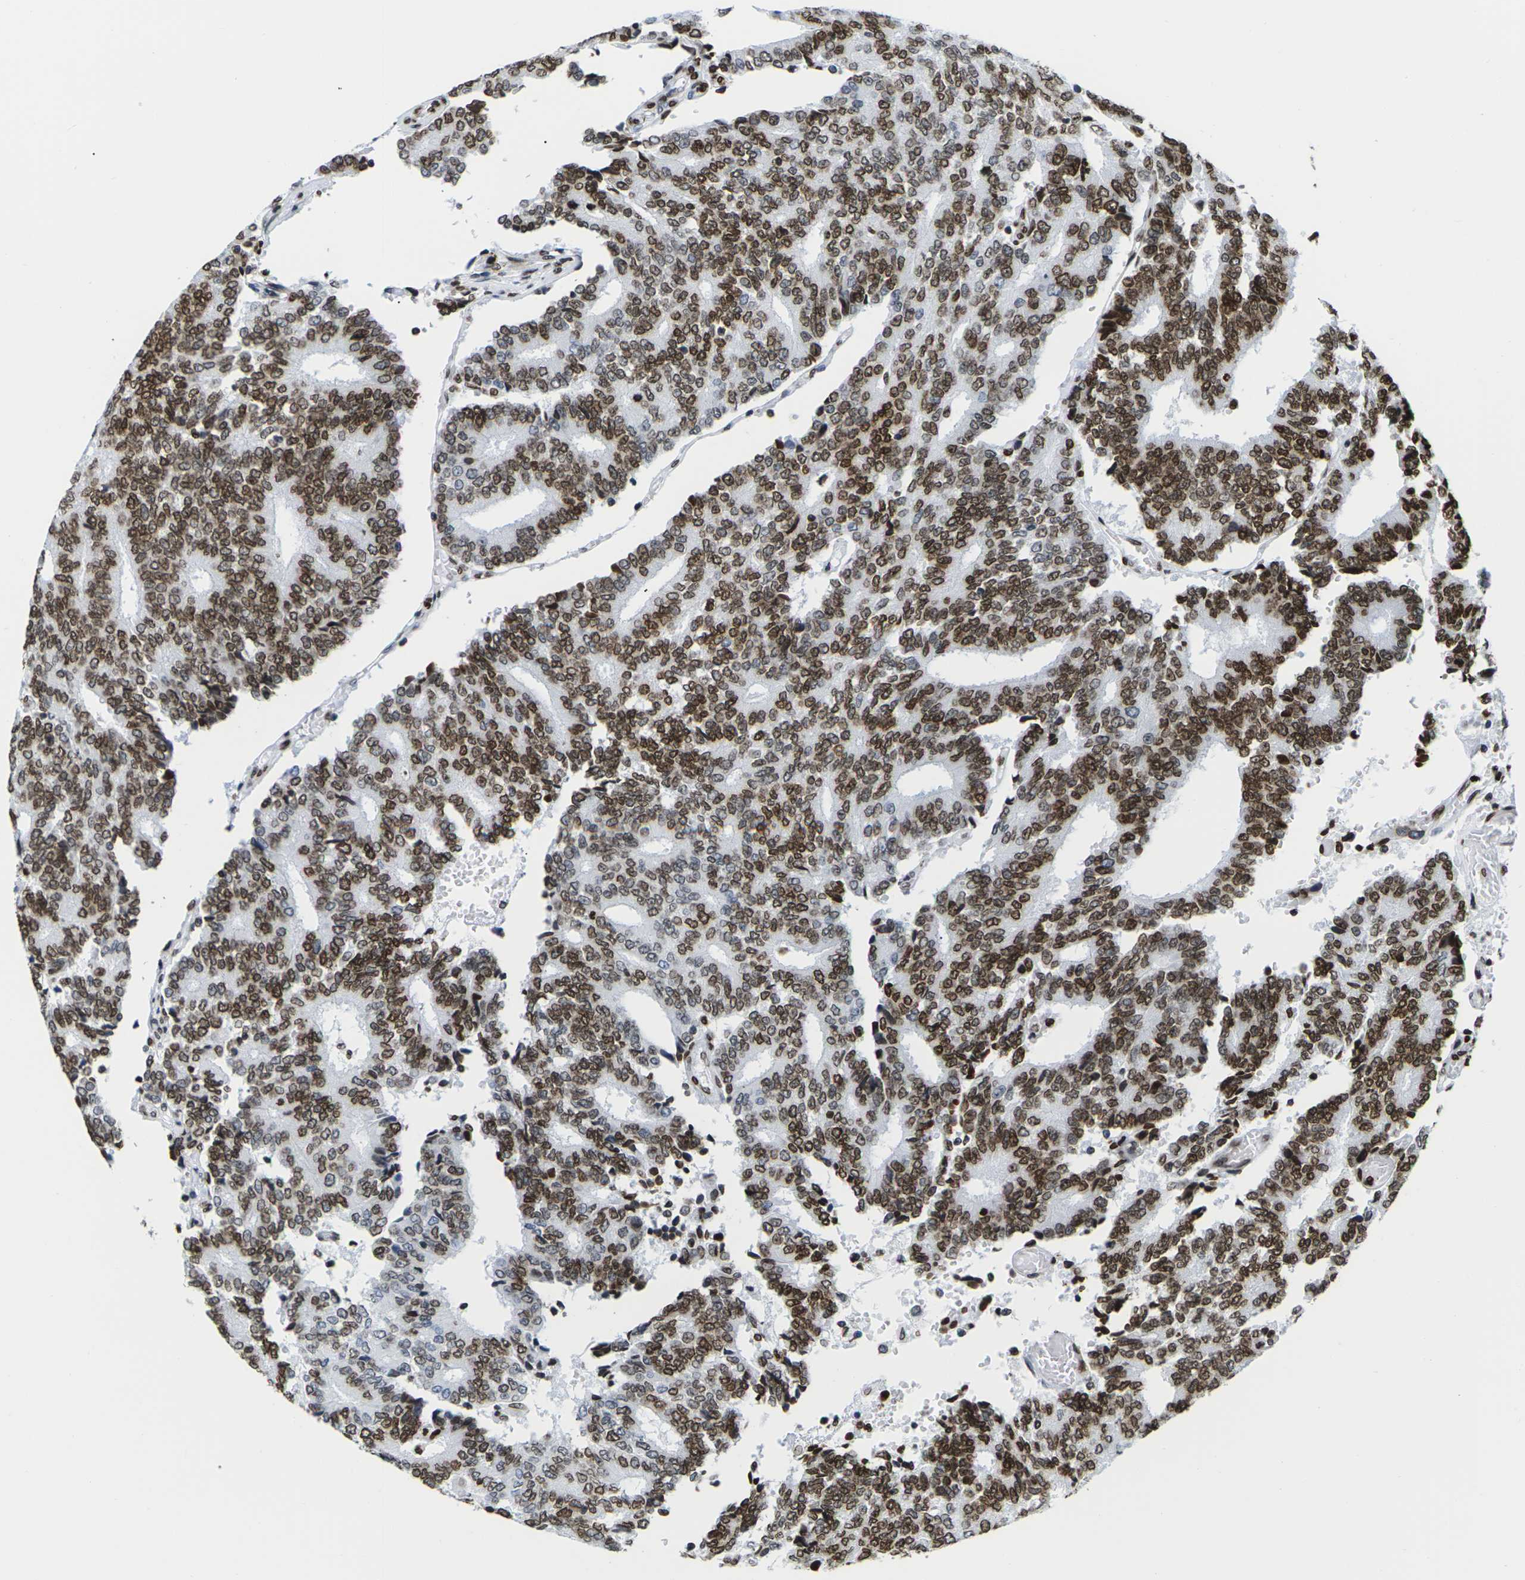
{"staining": {"intensity": "strong", "quantity": ">75%", "location": "cytoplasmic/membranous,nuclear"}, "tissue": "prostate cancer", "cell_type": "Tumor cells", "image_type": "cancer", "snomed": [{"axis": "morphology", "description": "Adenocarcinoma, High grade"}, {"axis": "topography", "description": "Prostate"}], "caption": "Prostate high-grade adenocarcinoma tissue shows strong cytoplasmic/membranous and nuclear expression in approximately >75% of tumor cells The staining was performed using DAB, with brown indicating positive protein expression. Nuclei are stained blue with hematoxylin.", "gene": "H2AC21", "patient": {"sex": "male", "age": 55}}